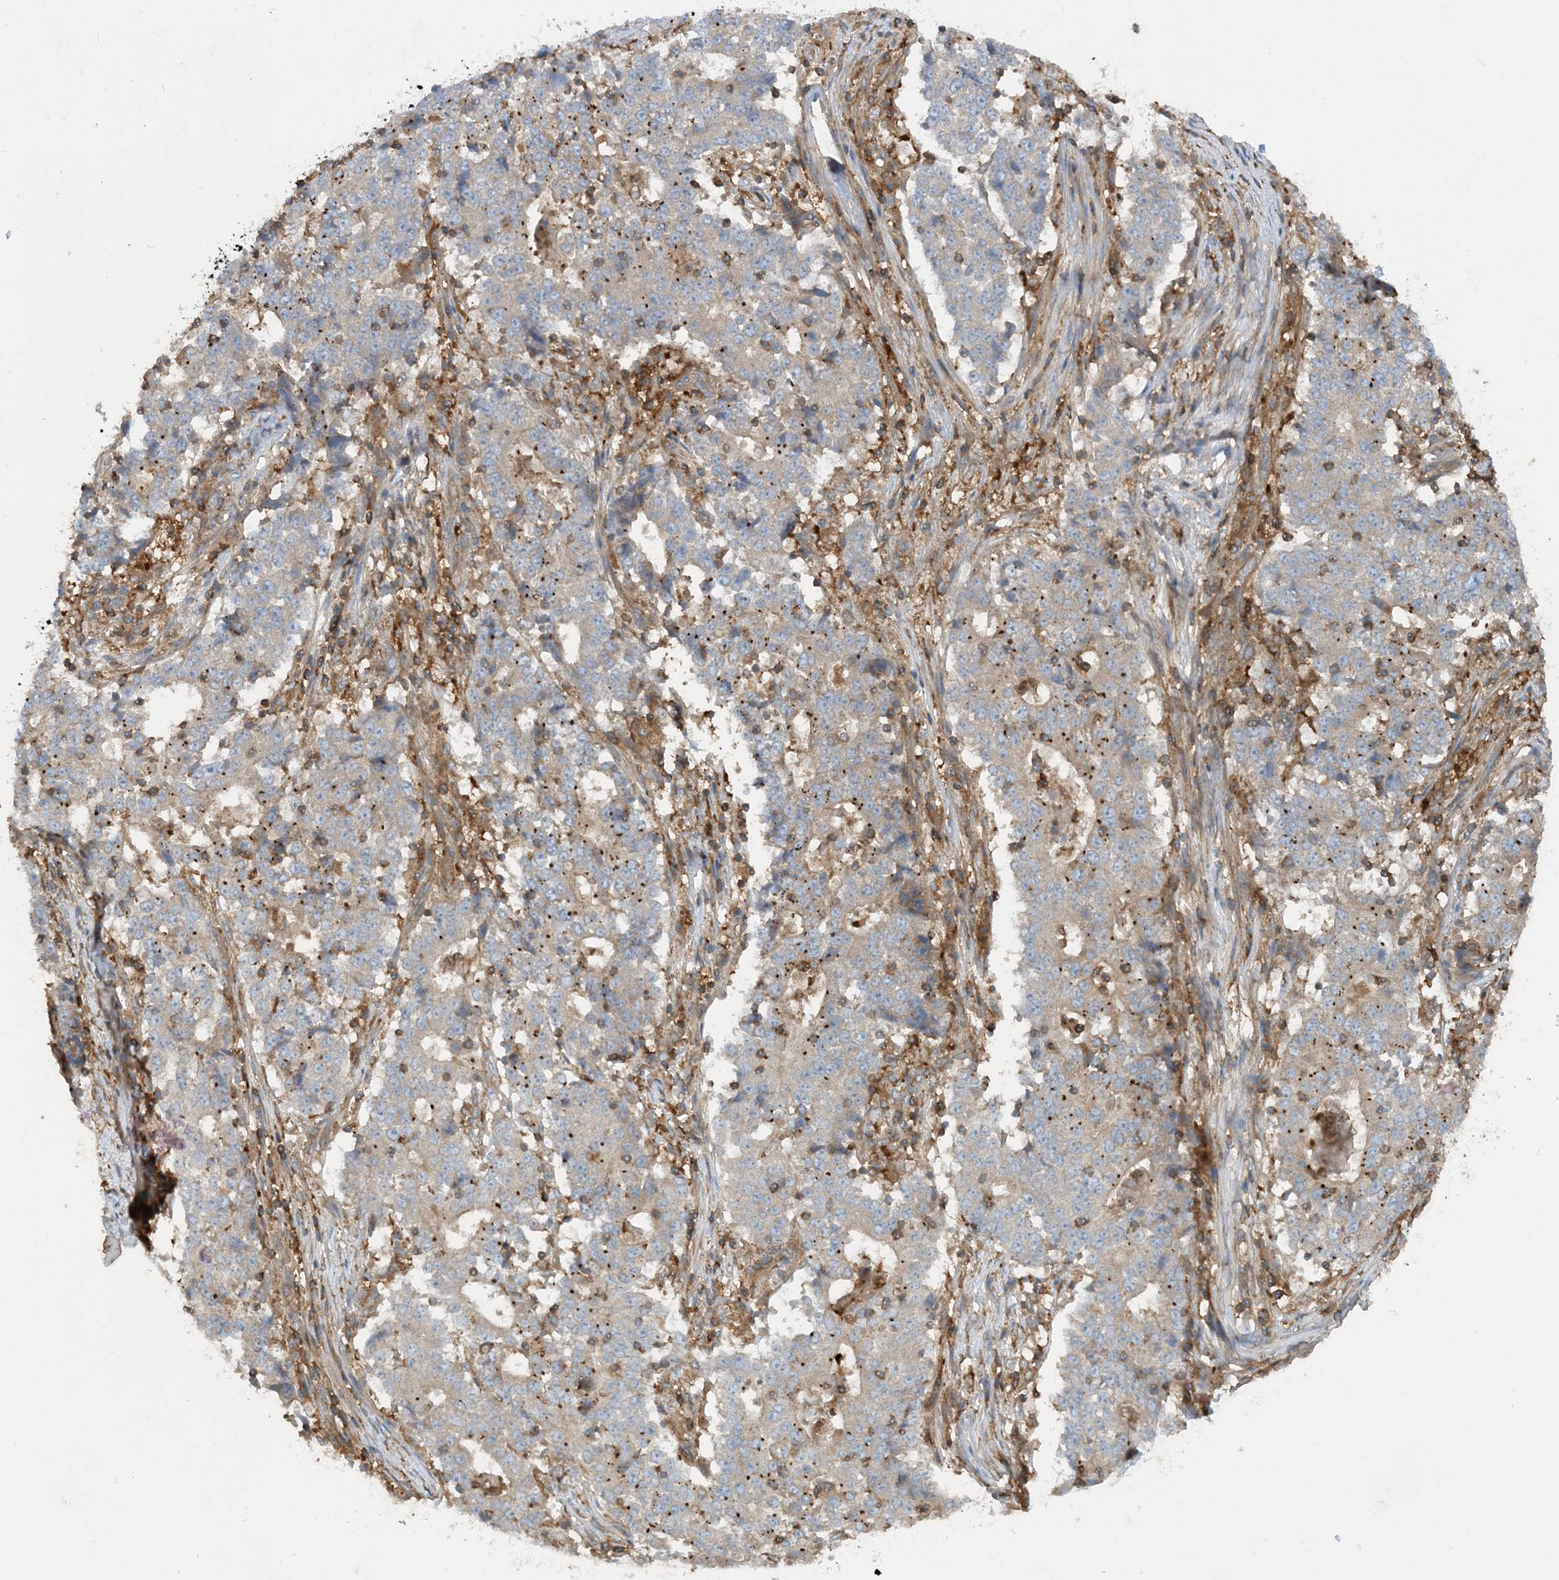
{"staining": {"intensity": "moderate", "quantity": "<25%", "location": "cytoplasmic/membranous"}, "tissue": "stomach cancer", "cell_type": "Tumor cells", "image_type": "cancer", "snomed": [{"axis": "morphology", "description": "Adenocarcinoma, NOS"}, {"axis": "topography", "description": "Stomach"}], "caption": "IHC image of adenocarcinoma (stomach) stained for a protein (brown), which exhibits low levels of moderate cytoplasmic/membranous positivity in about <25% of tumor cells.", "gene": "SFMBT2", "patient": {"sex": "male", "age": 59}}